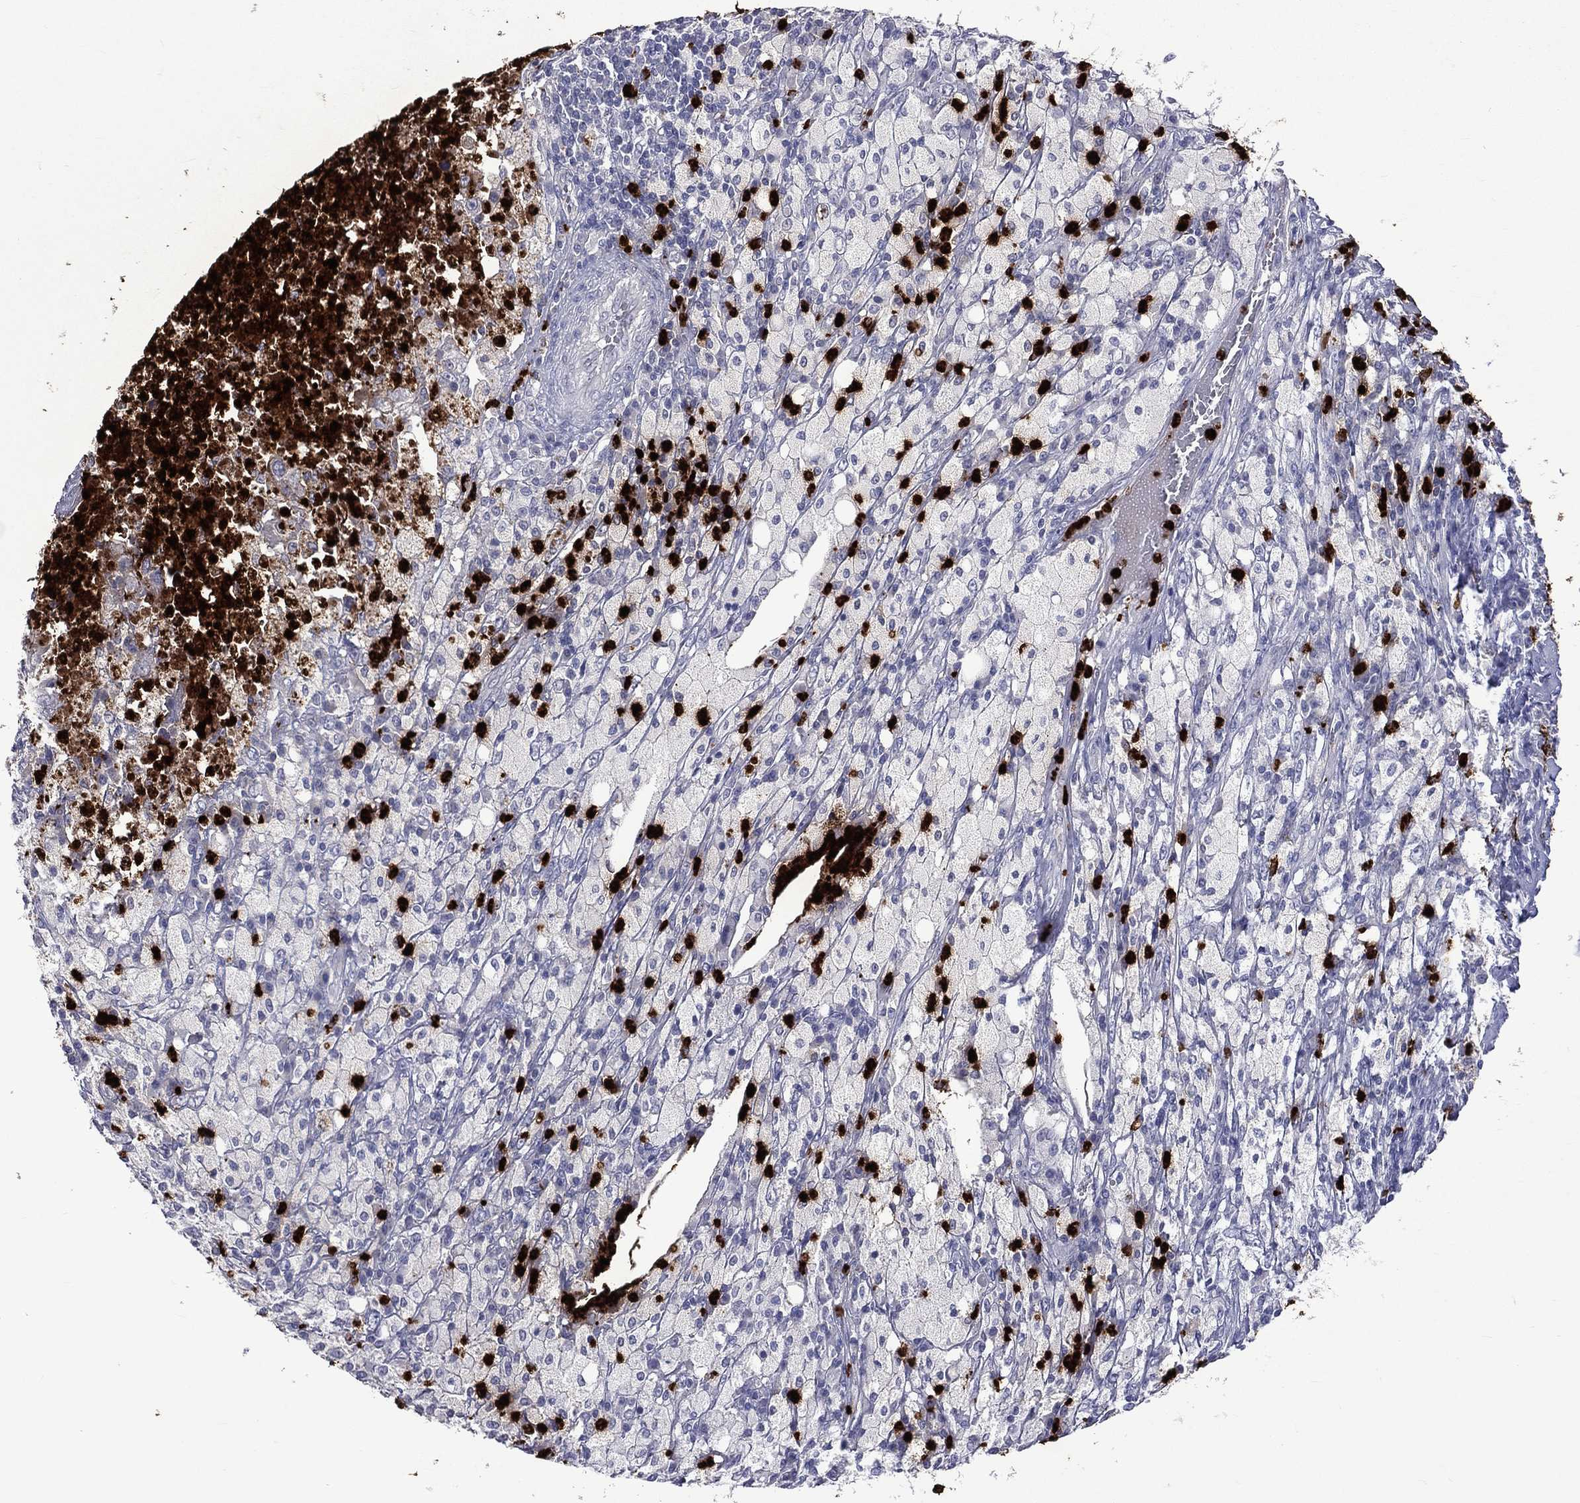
{"staining": {"intensity": "negative", "quantity": "none", "location": "none"}, "tissue": "testis cancer", "cell_type": "Tumor cells", "image_type": "cancer", "snomed": [{"axis": "morphology", "description": "Necrosis, NOS"}, {"axis": "morphology", "description": "Carcinoma, Embryonal, NOS"}, {"axis": "topography", "description": "Testis"}], "caption": "This is a photomicrograph of IHC staining of embryonal carcinoma (testis), which shows no staining in tumor cells.", "gene": "ELANE", "patient": {"sex": "male", "age": 19}}